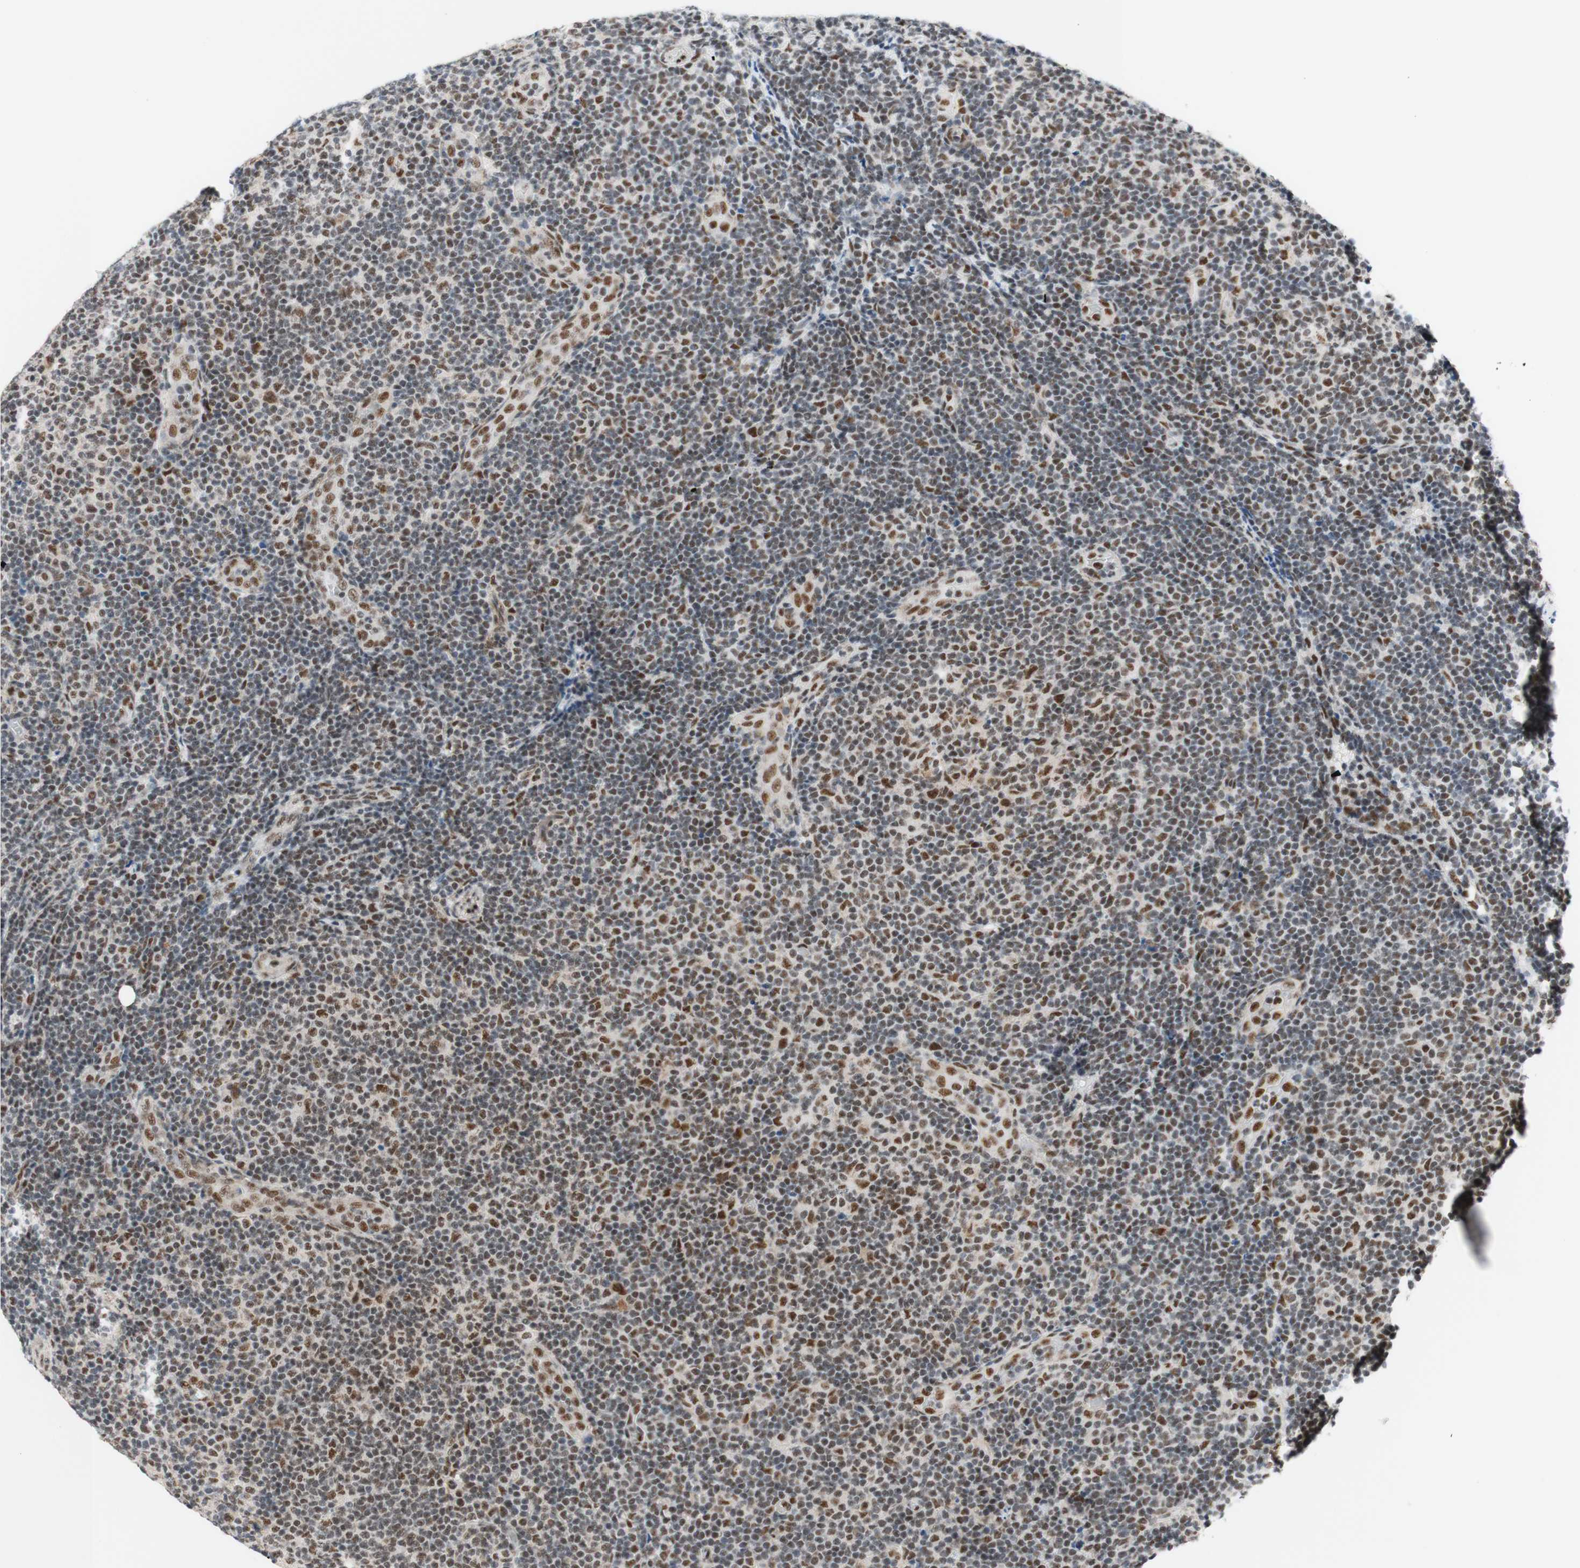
{"staining": {"intensity": "moderate", "quantity": "25%-75%", "location": "nuclear"}, "tissue": "lymphoma", "cell_type": "Tumor cells", "image_type": "cancer", "snomed": [{"axis": "morphology", "description": "Malignant lymphoma, non-Hodgkin's type, Low grade"}, {"axis": "topography", "description": "Lymph node"}], "caption": "A medium amount of moderate nuclear expression is identified in about 25%-75% of tumor cells in low-grade malignant lymphoma, non-Hodgkin's type tissue.", "gene": "PRPF19", "patient": {"sex": "male", "age": 83}}